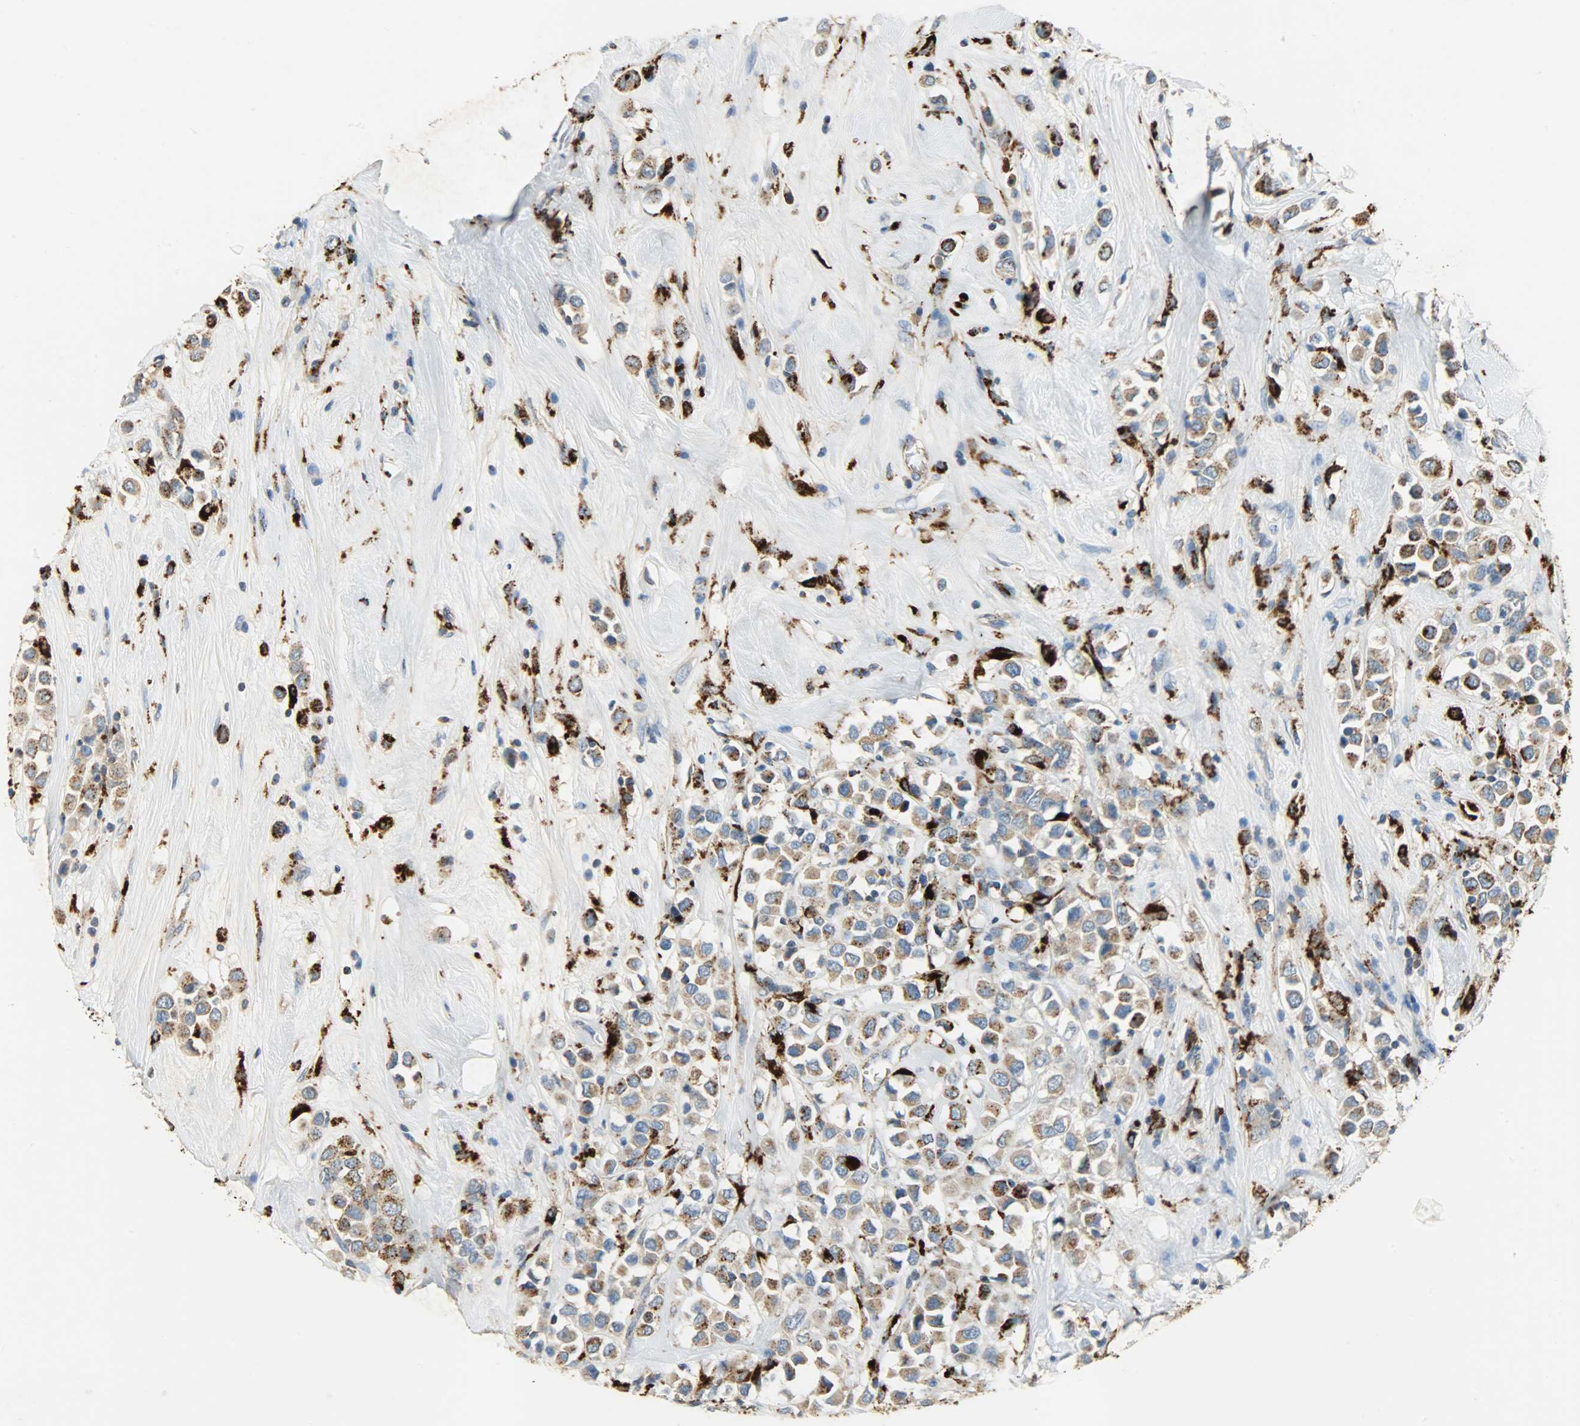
{"staining": {"intensity": "strong", "quantity": "25%-75%", "location": "cytoplasmic/membranous"}, "tissue": "breast cancer", "cell_type": "Tumor cells", "image_type": "cancer", "snomed": [{"axis": "morphology", "description": "Duct carcinoma"}, {"axis": "topography", "description": "Breast"}], "caption": "A histopathology image of human breast cancer stained for a protein shows strong cytoplasmic/membranous brown staining in tumor cells.", "gene": "ASAH1", "patient": {"sex": "female", "age": 61}}